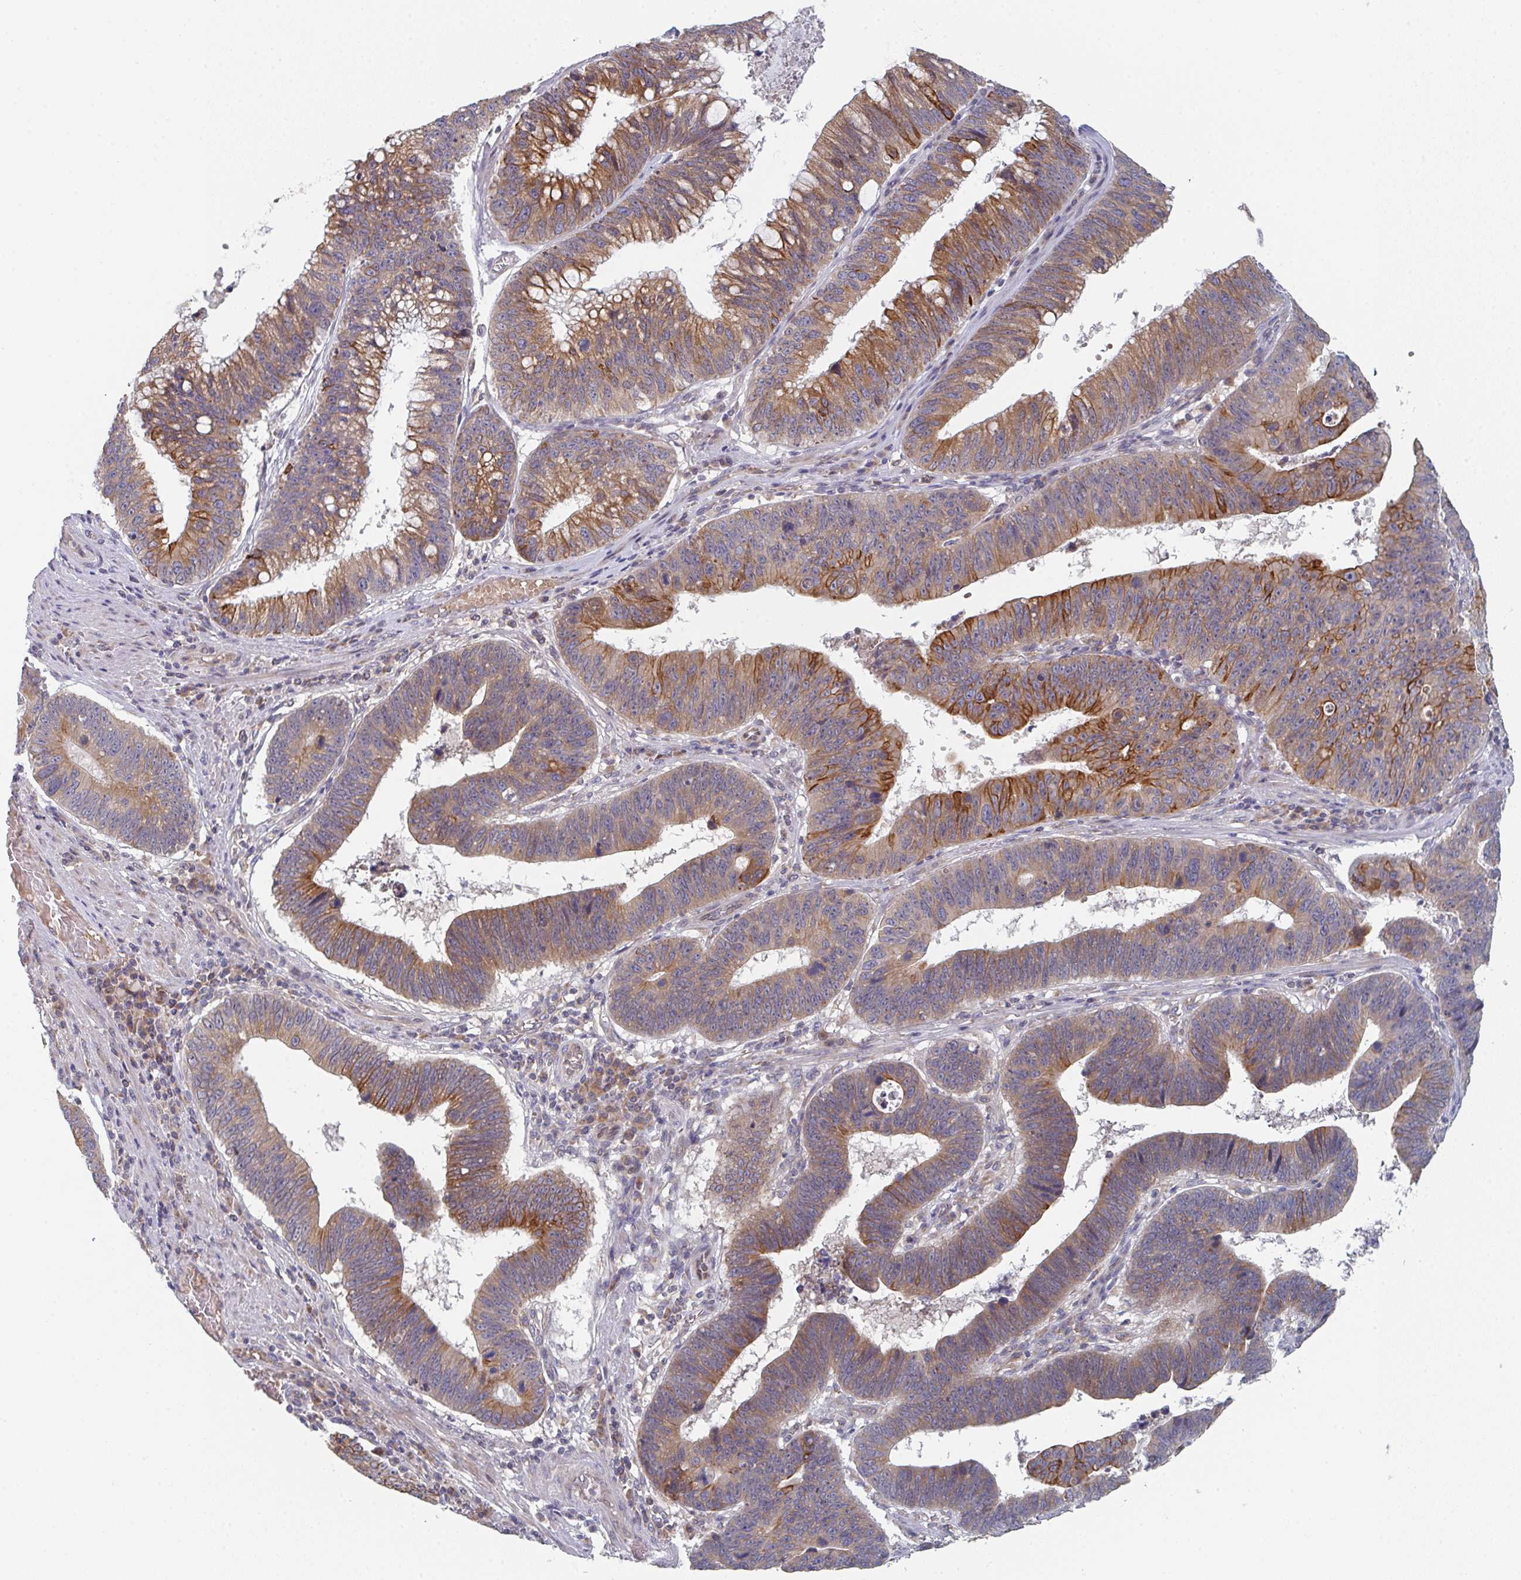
{"staining": {"intensity": "moderate", "quantity": ">75%", "location": "cytoplasmic/membranous"}, "tissue": "stomach cancer", "cell_type": "Tumor cells", "image_type": "cancer", "snomed": [{"axis": "morphology", "description": "Adenocarcinoma, NOS"}, {"axis": "topography", "description": "Stomach"}], "caption": "Protein staining demonstrates moderate cytoplasmic/membranous staining in about >75% of tumor cells in stomach cancer (adenocarcinoma).", "gene": "ELOVL1", "patient": {"sex": "male", "age": 59}}